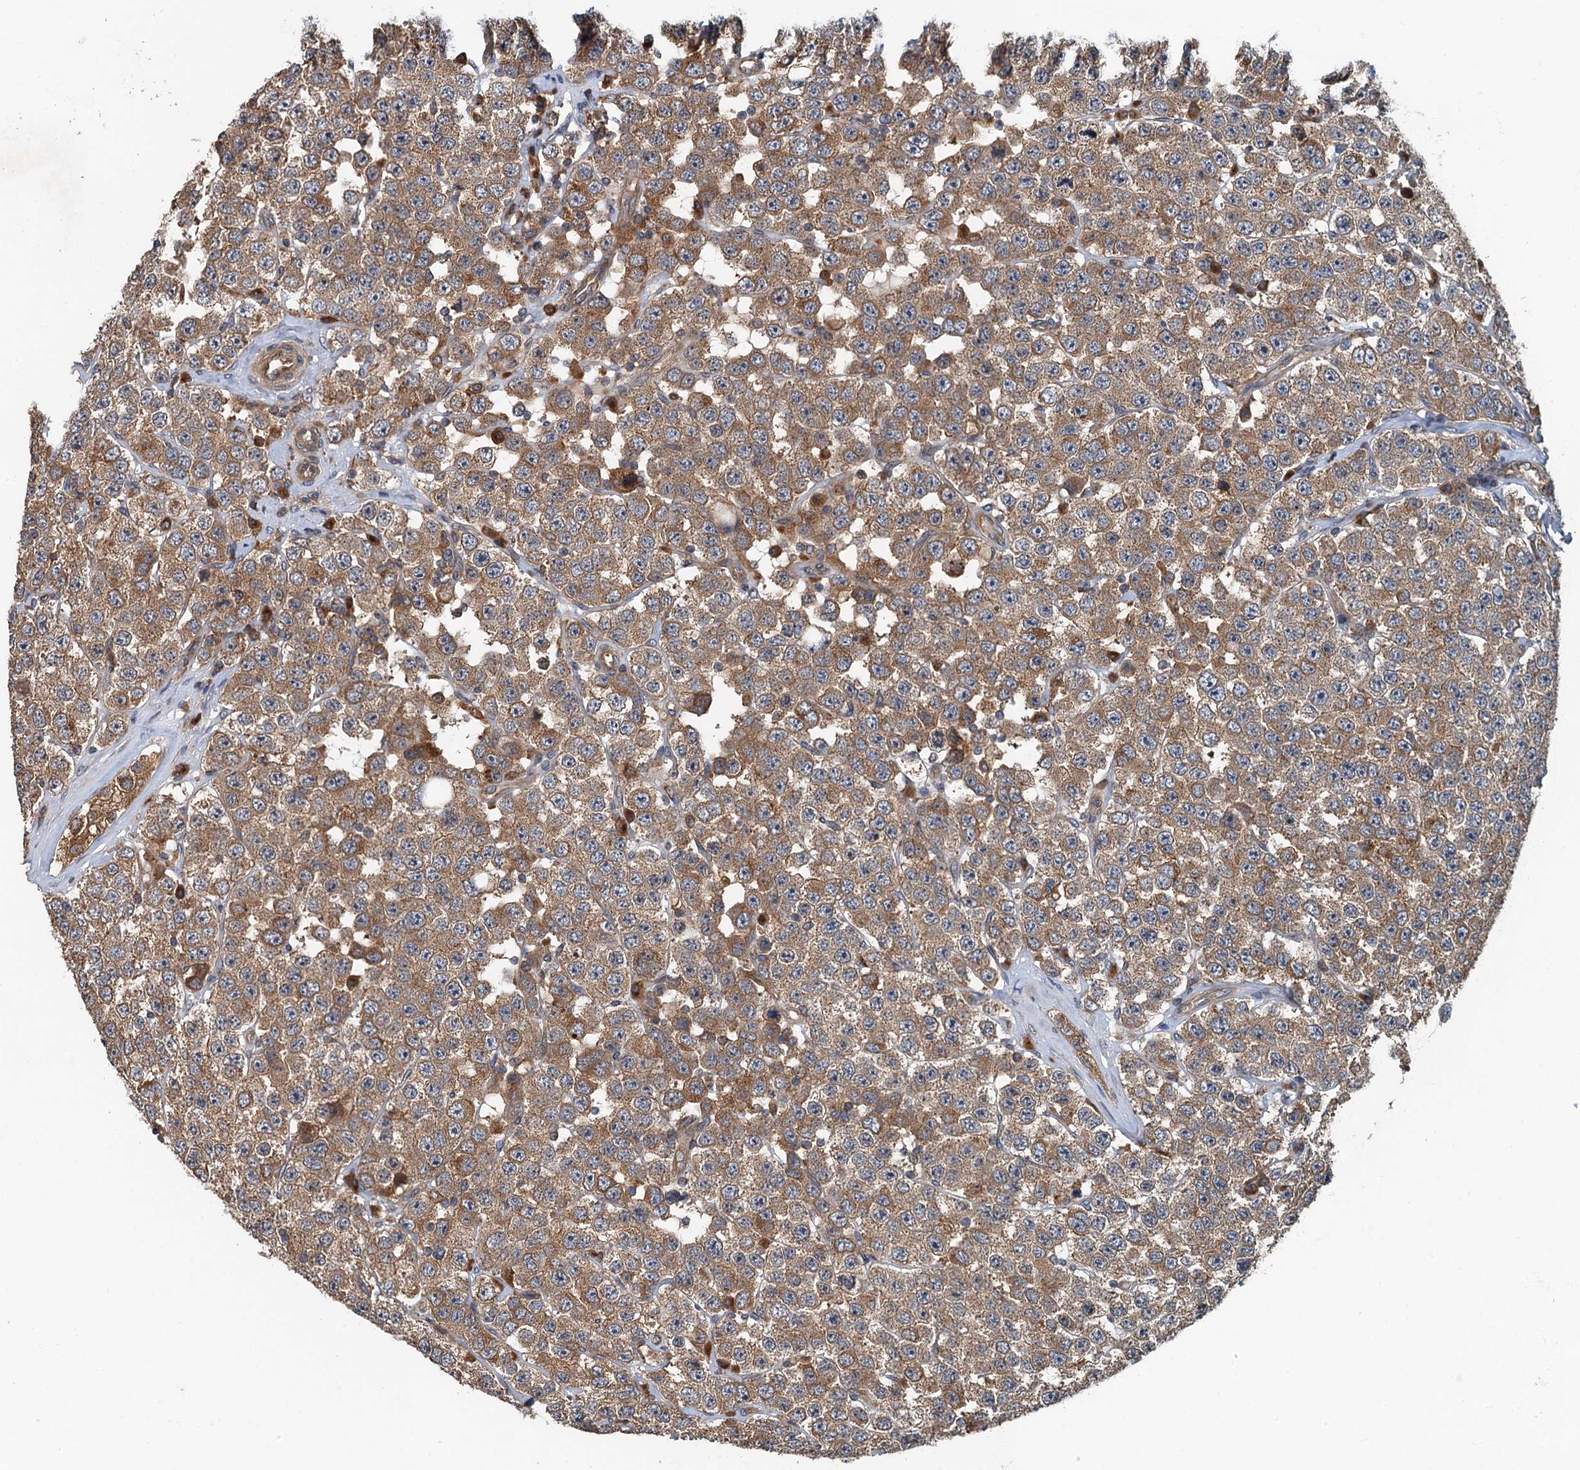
{"staining": {"intensity": "moderate", "quantity": ">75%", "location": "cytoplasmic/membranous"}, "tissue": "testis cancer", "cell_type": "Tumor cells", "image_type": "cancer", "snomed": [{"axis": "morphology", "description": "Seminoma, NOS"}, {"axis": "topography", "description": "Testis"}], "caption": "Human testis cancer (seminoma) stained with a protein marker reveals moderate staining in tumor cells.", "gene": "COG3", "patient": {"sex": "male", "age": 28}}